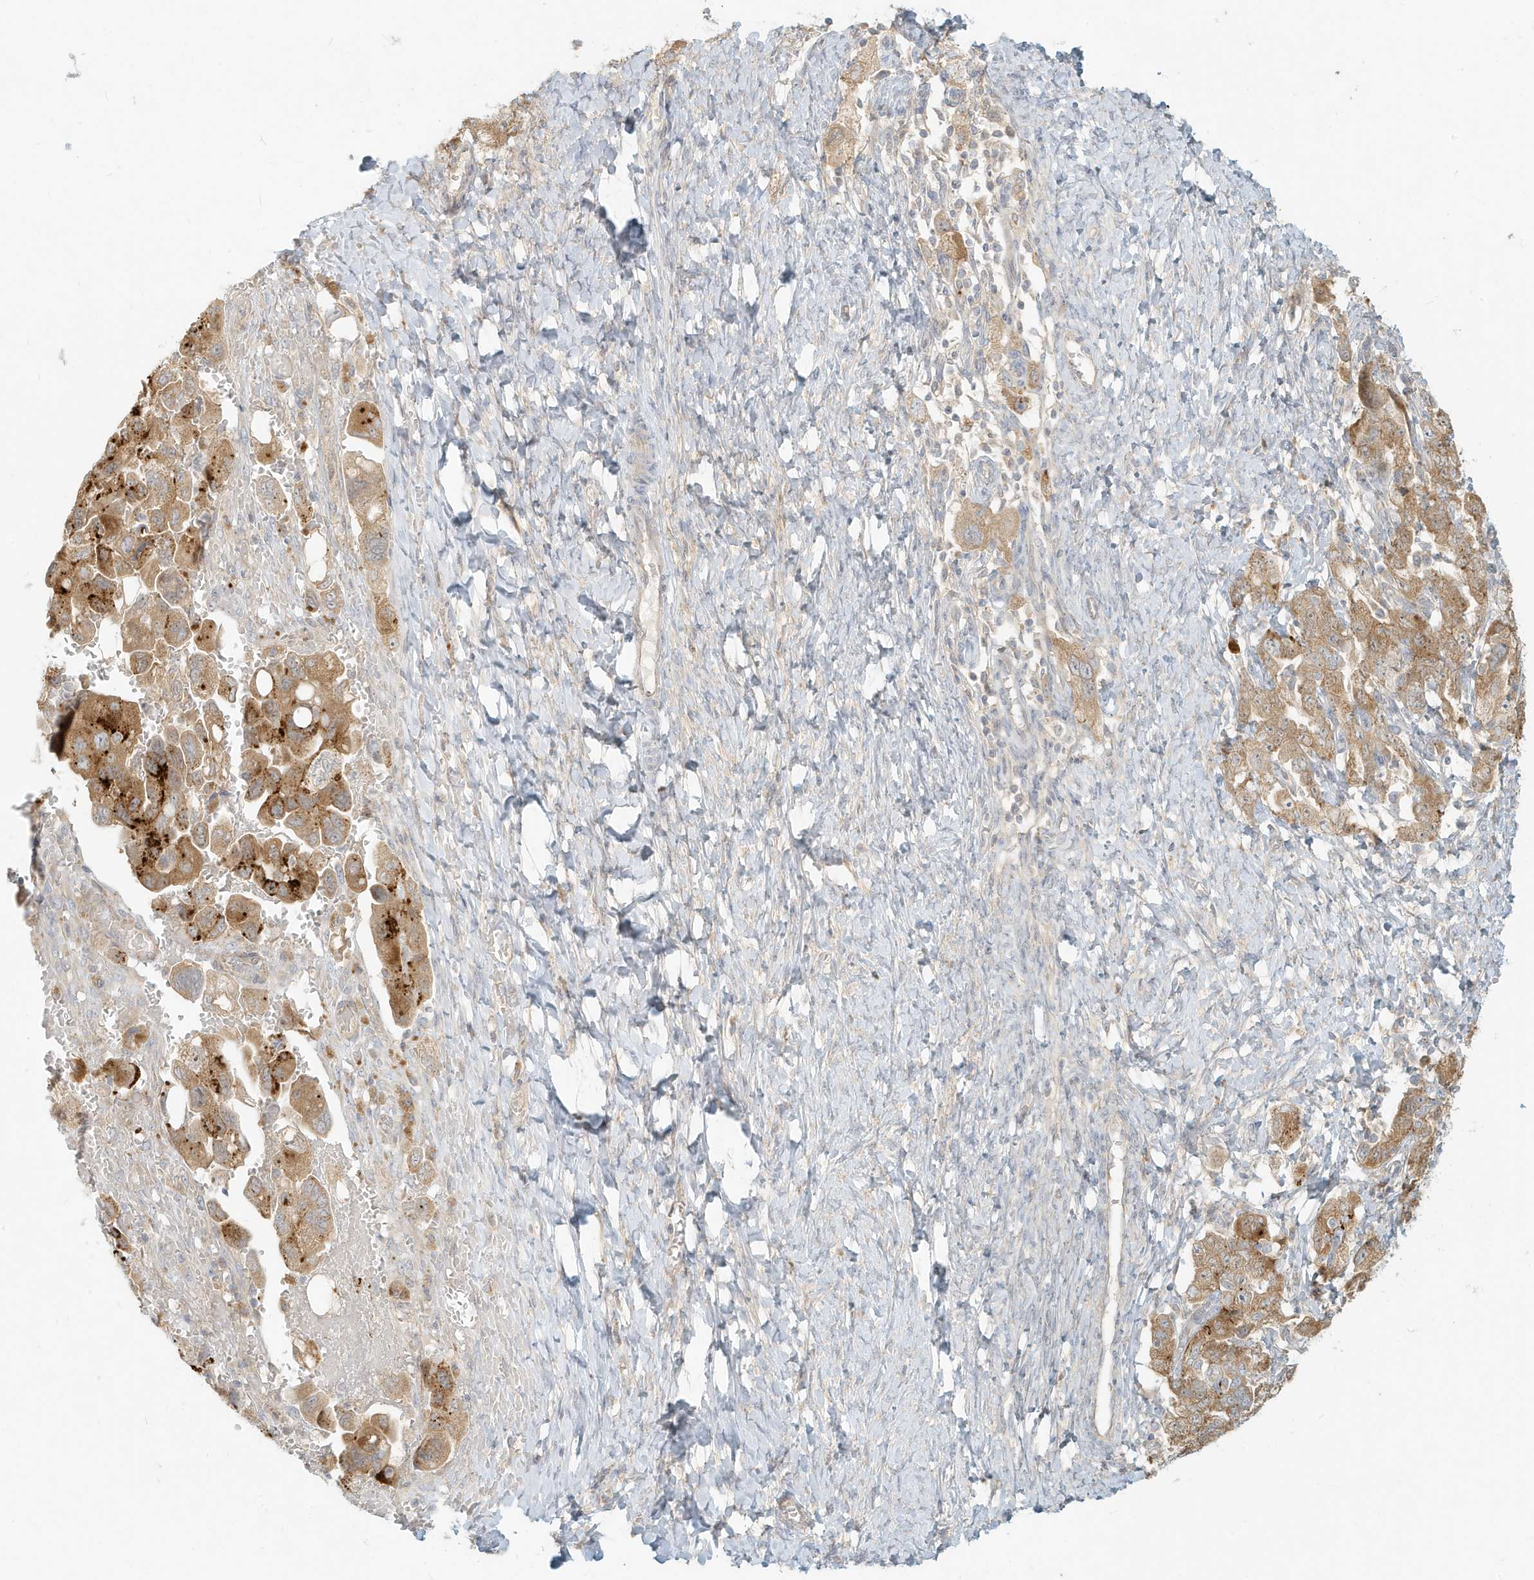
{"staining": {"intensity": "moderate", "quantity": ">75%", "location": "cytoplasmic/membranous"}, "tissue": "ovarian cancer", "cell_type": "Tumor cells", "image_type": "cancer", "snomed": [{"axis": "morphology", "description": "Carcinoma, NOS"}, {"axis": "morphology", "description": "Cystadenocarcinoma, serous, NOS"}, {"axis": "topography", "description": "Ovary"}], "caption": "Ovarian cancer stained with a brown dye displays moderate cytoplasmic/membranous positive positivity in approximately >75% of tumor cells.", "gene": "MCOLN1", "patient": {"sex": "female", "age": 69}}